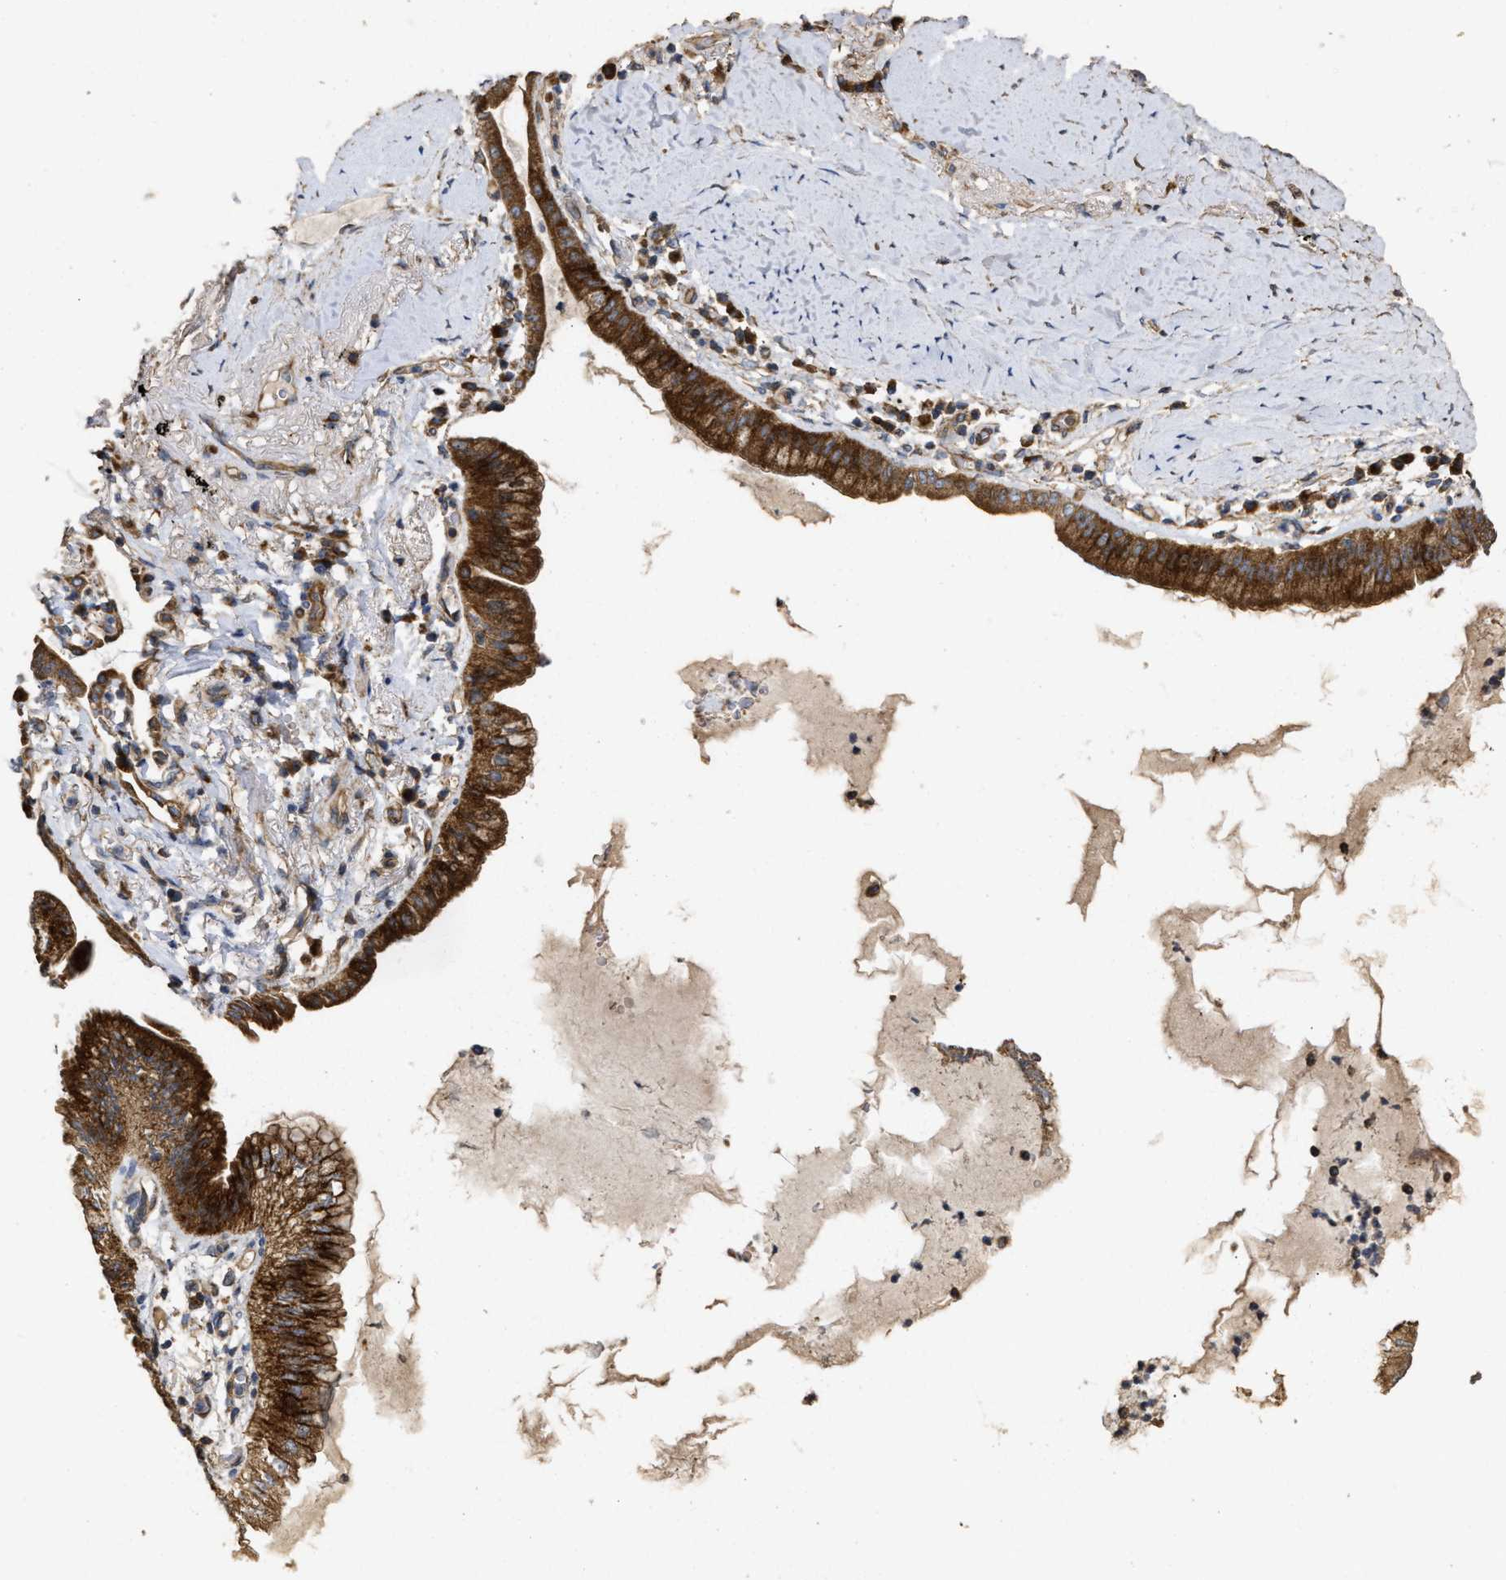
{"staining": {"intensity": "strong", "quantity": ">75%", "location": "cytoplasmic/membranous"}, "tissue": "lung cancer", "cell_type": "Tumor cells", "image_type": "cancer", "snomed": [{"axis": "morphology", "description": "Normal tissue, NOS"}, {"axis": "morphology", "description": "Adenocarcinoma, NOS"}, {"axis": "topography", "description": "Bronchus"}, {"axis": "topography", "description": "Lung"}], "caption": "A brown stain highlights strong cytoplasmic/membranous expression of a protein in lung cancer tumor cells.", "gene": "NAV1", "patient": {"sex": "female", "age": 70}}